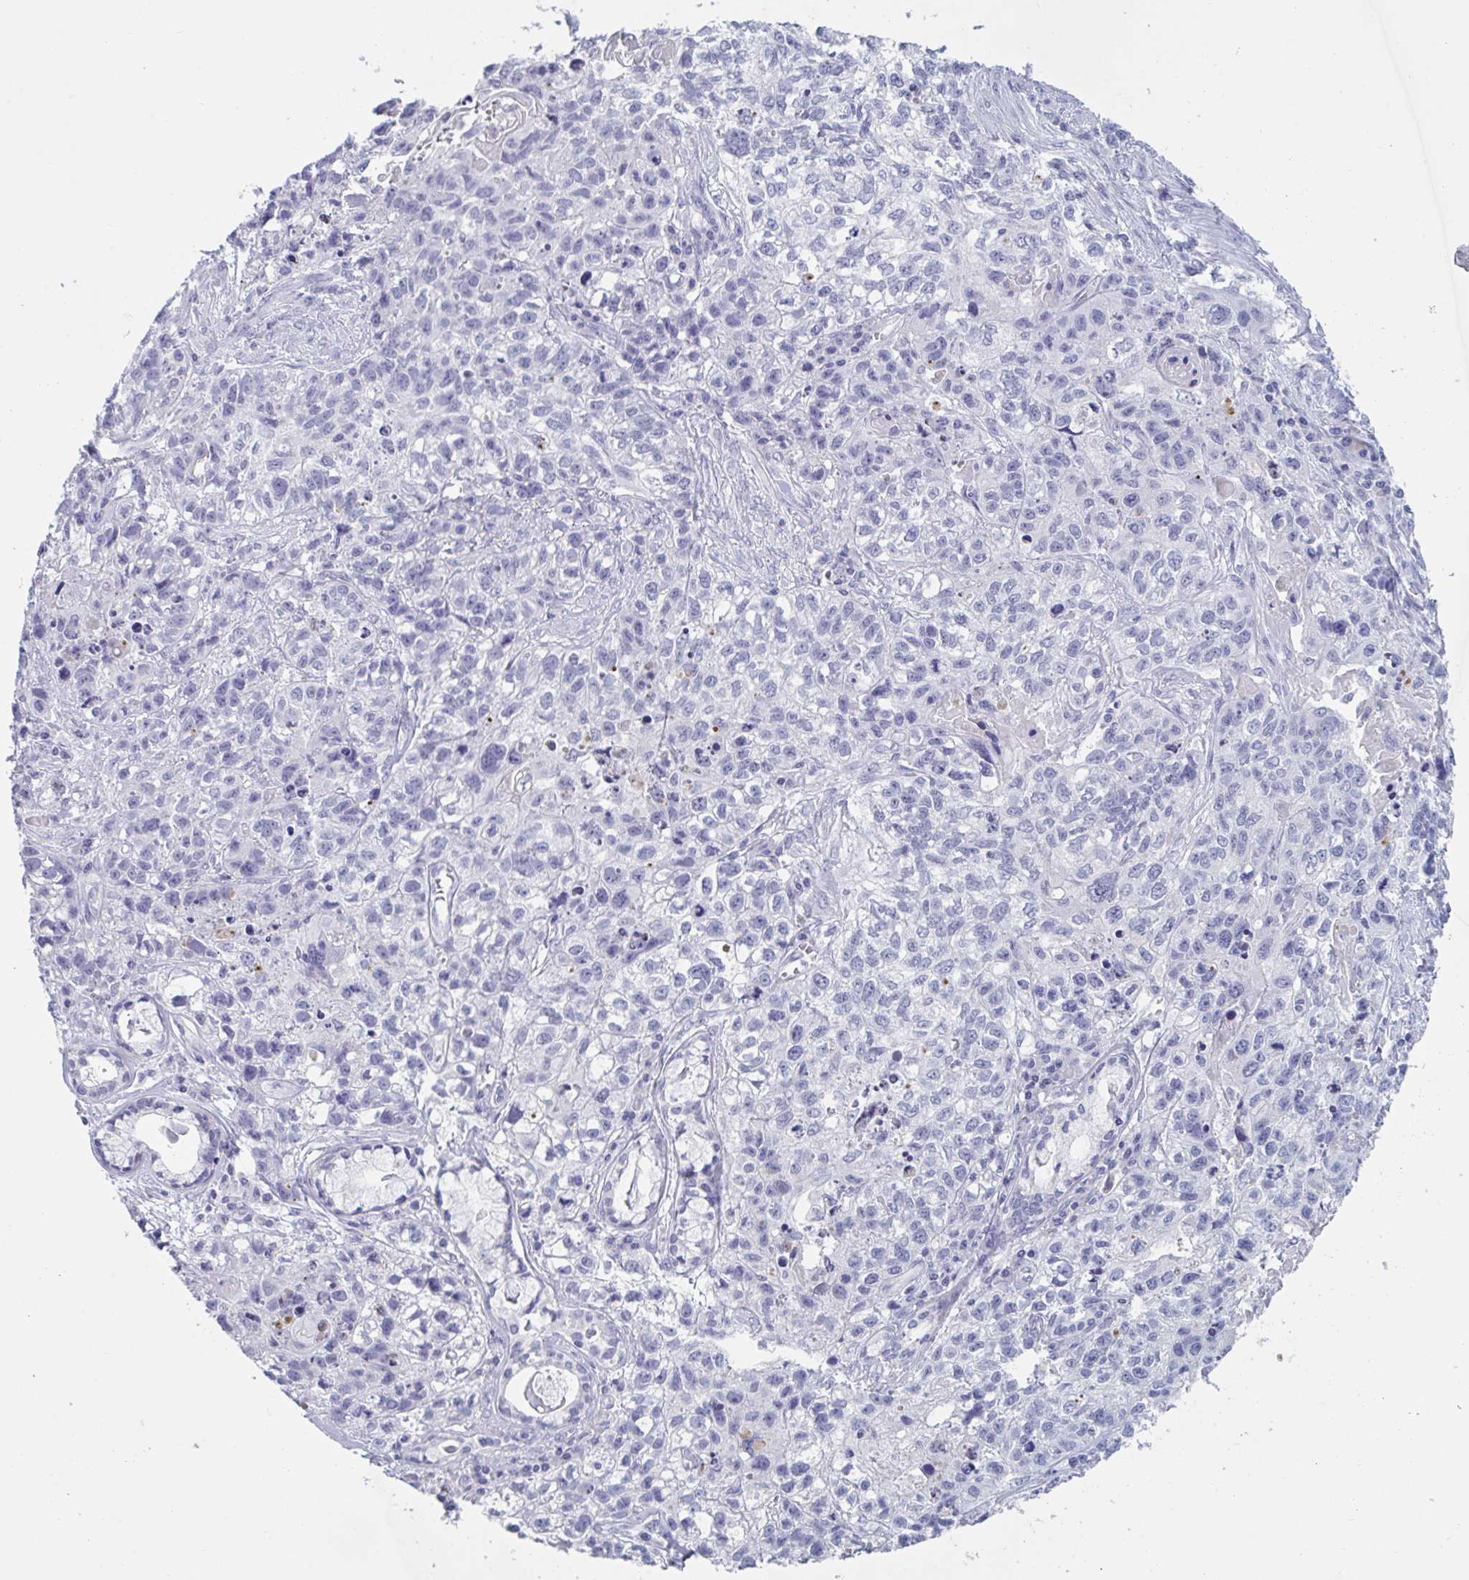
{"staining": {"intensity": "negative", "quantity": "none", "location": "none"}, "tissue": "lung cancer", "cell_type": "Tumor cells", "image_type": "cancer", "snomed": [{"axis": "morphology", "description": "Squamous cell carcinoma, NOS"}, {"axis": "topography", "description": "Lung"}], "caption": "A high-resolution photomicrograph shows immunohistochemistry staining of lung cancer, which reveals no significant positivity in tumor cells.", "gene": "NDUFC2", "patient": {"sex": "male", "age": 74}}